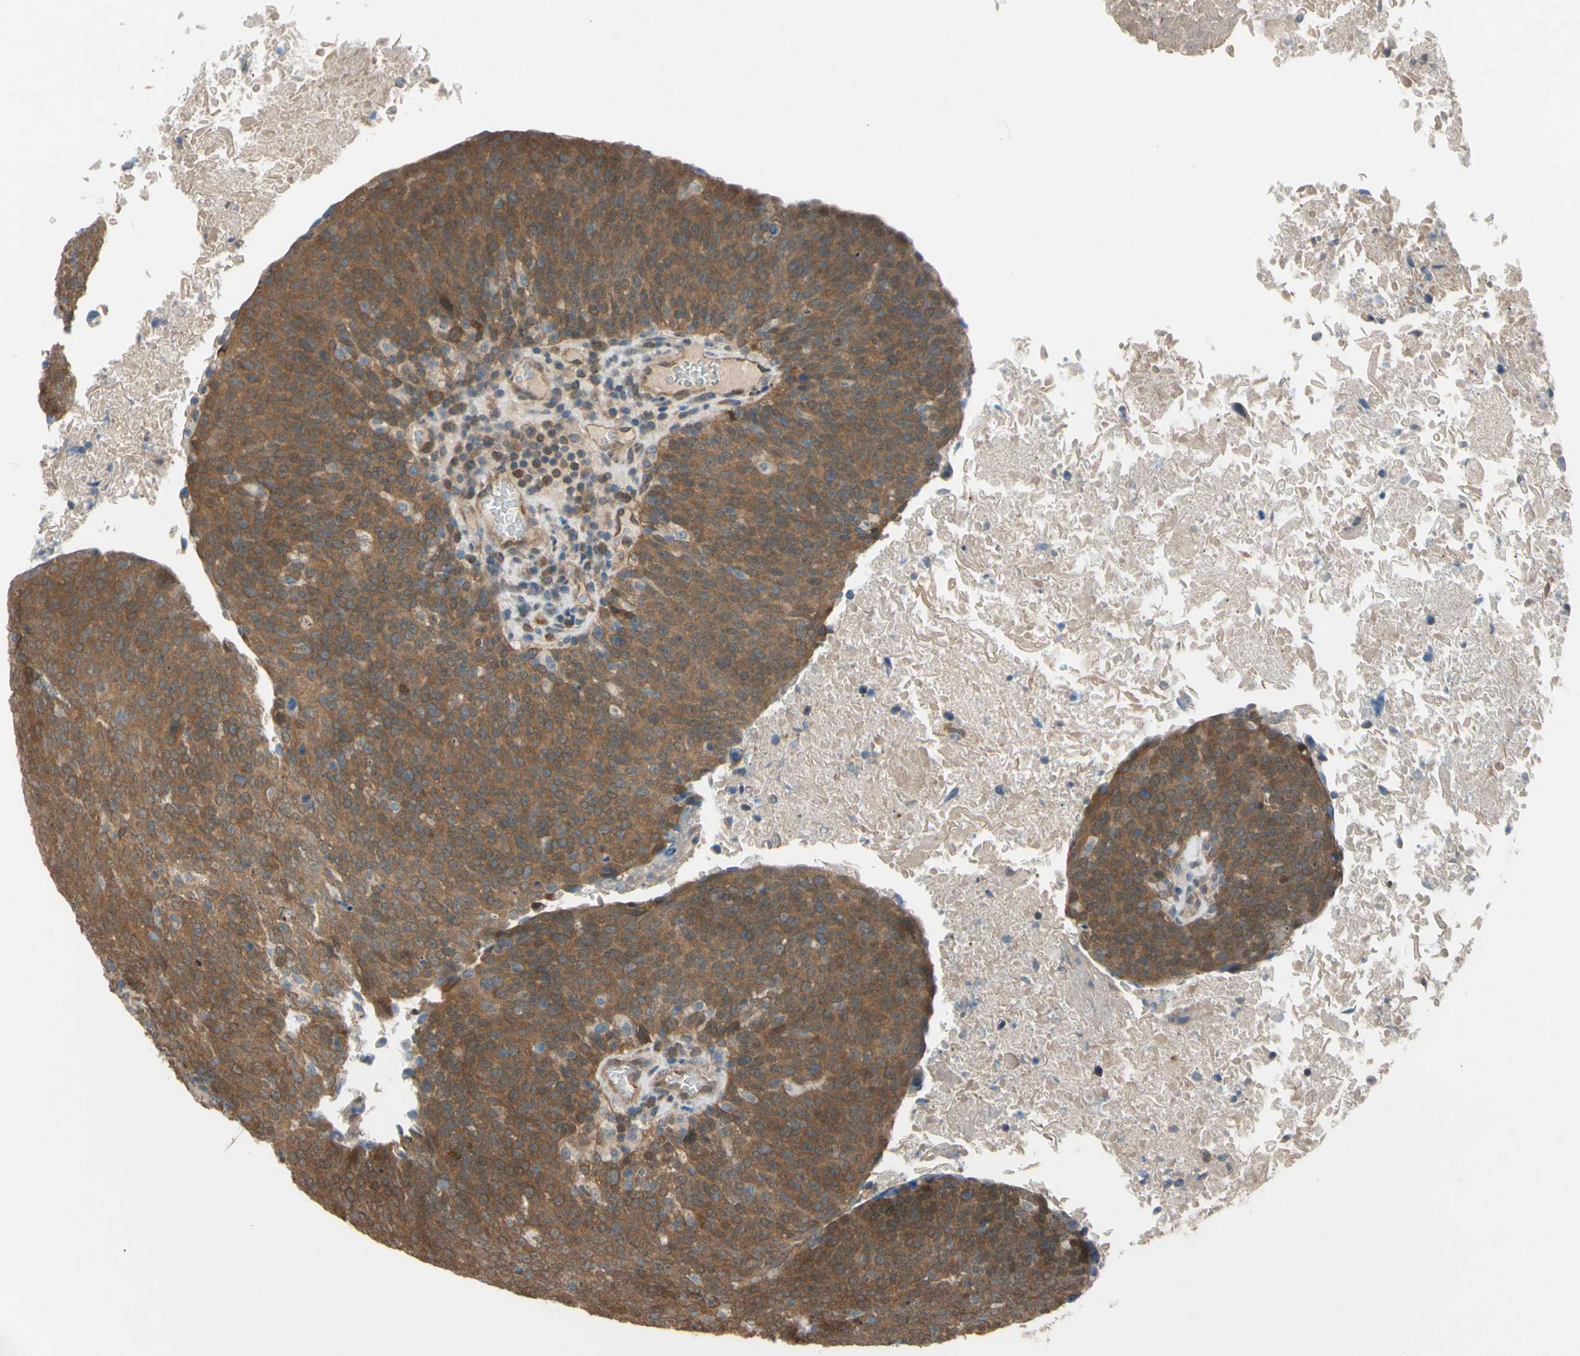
{"staining": {"intensity": "moderate", "quantity": ">75%", "location": "cytoplasmic/membranous"}, "tissue": "head and neck cancer", "cell_type": "Tumor cells", "image_type": "cancer", "snomed": [{"axis": "morphology", "description": "Squamous cell carcinoma, NOS"}, {"axis": "morphology", "description": "Squamous cell carcinoma, metastatic, NOS"}, {"axis": "topography", "description": "Lymph node"}, {"axis": "topography", "description": "Head-Neck"}], "caption": "Protein staining by IHC displays moderate cytoplasmic/membranous expression in about >75% of tumor cells in head and neck cancer (squamous cell carcinoma). The staining was performed using DAB to visualize the protein expression in brown, while the nuclei were stained in blue with hematoxylin (Magnification: 20x).", "gene": "YWHAQ", "patient": {"sex": "male", "age": 62}}